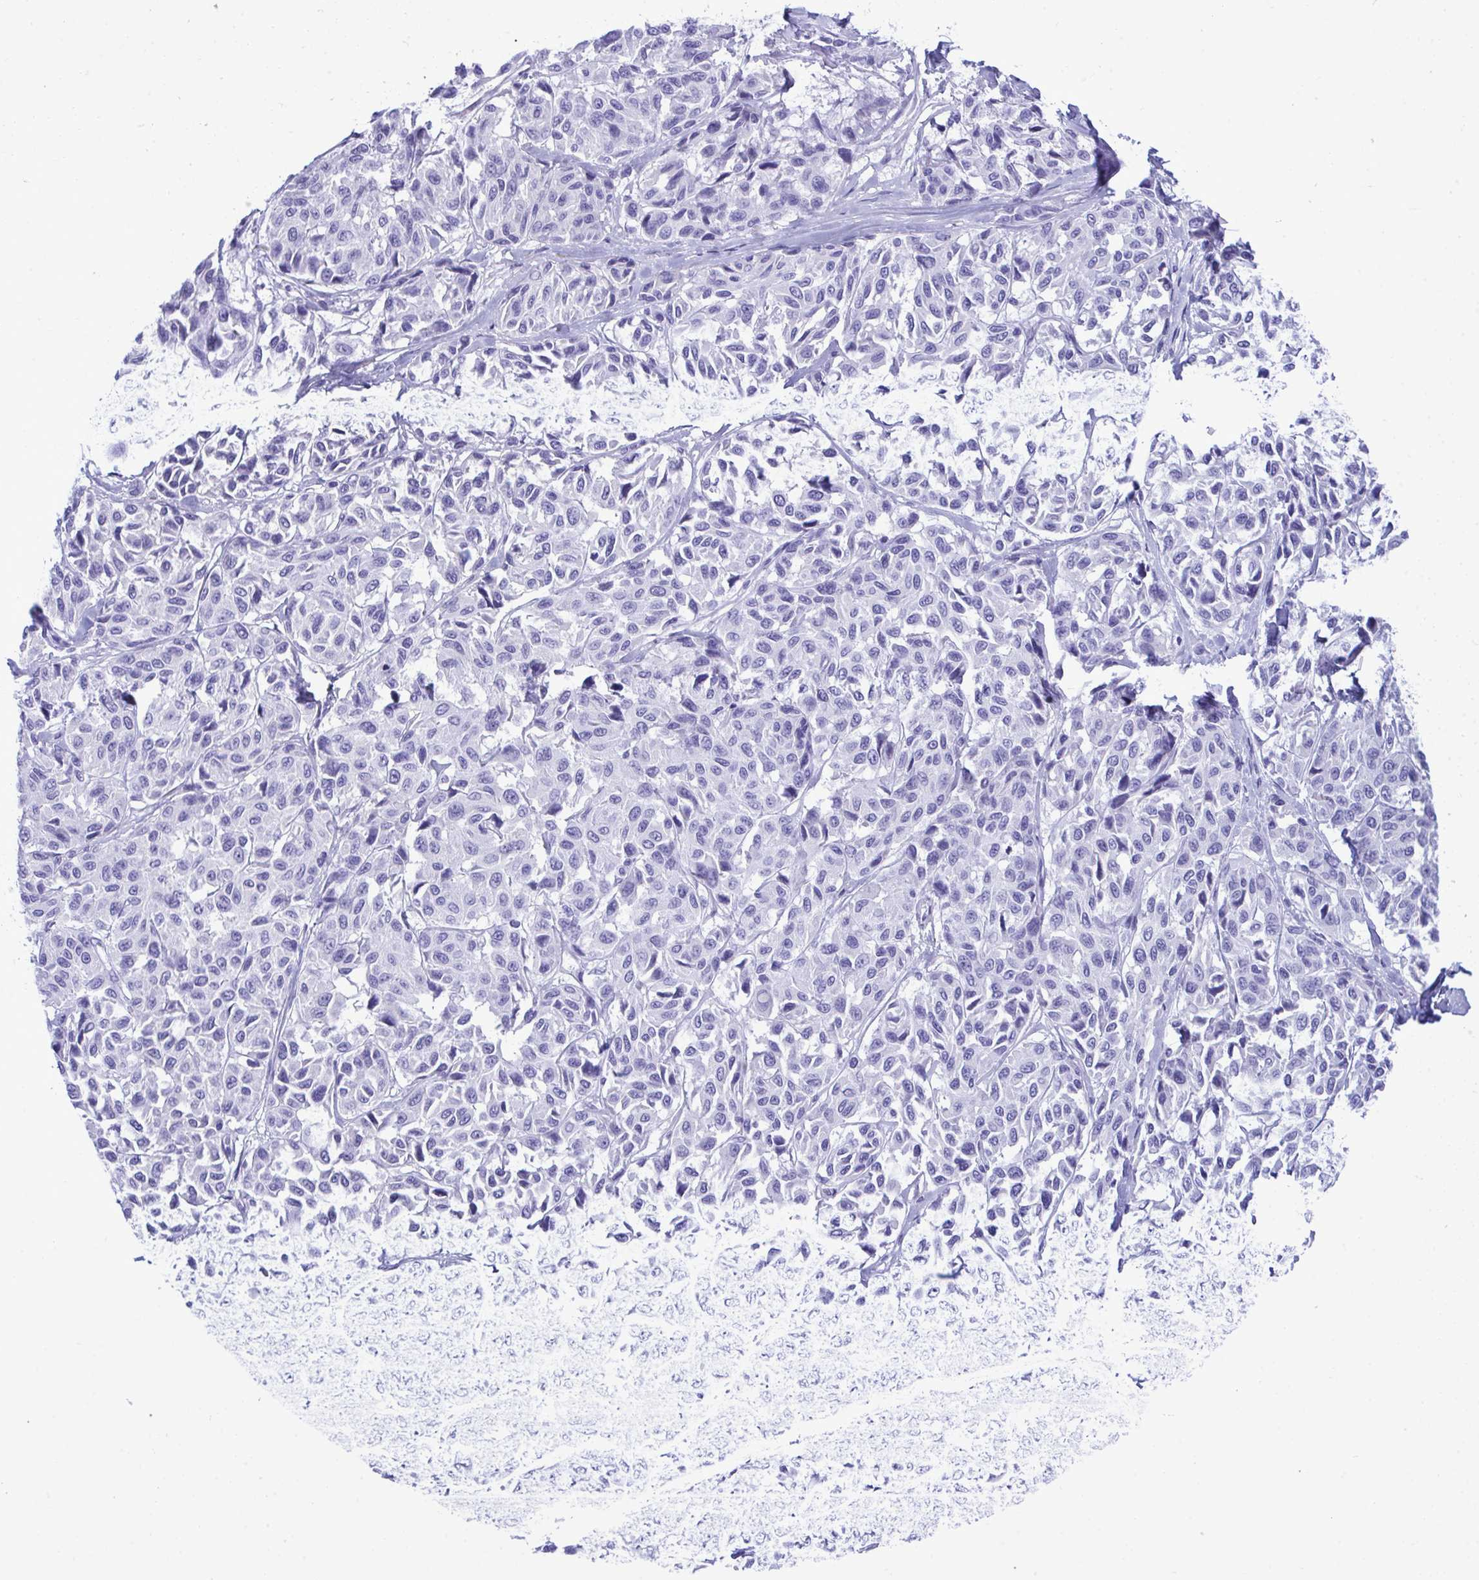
{"staining": {"intensity": "negative", "quantity": "none", "location": "none"}, "tissue": "melanoma", "cell_type": "Tumor cells", "image_type": "cancer", "snomed": [{"axis": "morphology", "description": "Malignant melanoma, NOS"}, {"axis": "topography", "description": "Skin"}], "caption": "A histopathology image of melanoma stained for a protein exhibits no brown staining in tumor cells. Brightfield microscopy of immunohistochemistry stained with DAB (brown) and hematoxylin (blue), captured at high magnification.", "gene": "ANKDD1B", "patient": {"sex": "female", "age": 66}}